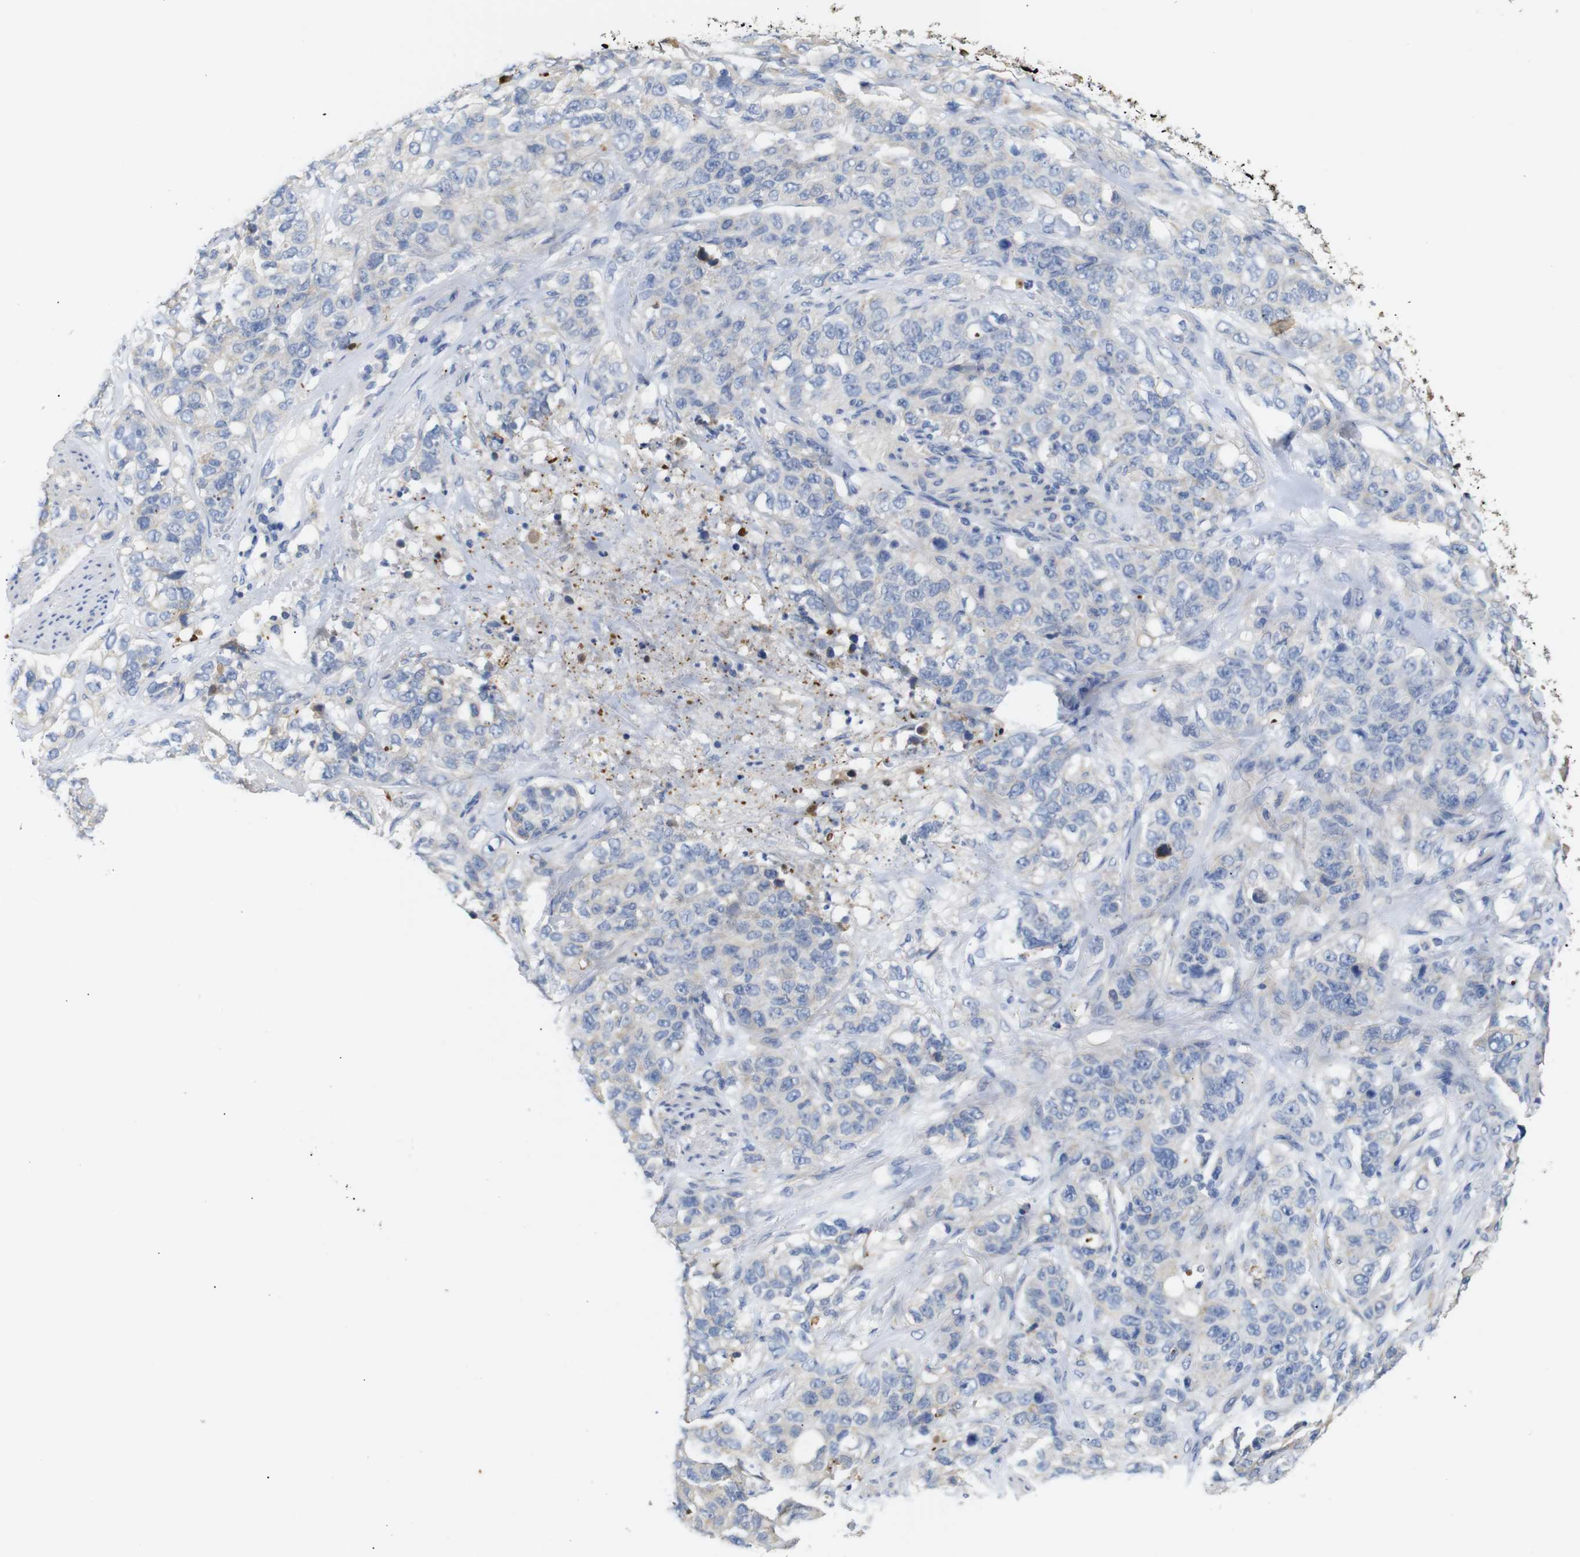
{"staining": {"intensity": "weak", "quantity": "<25%", "location": "cytoplasmic/membranous"}, "tissue": "stomach cancer", "cell_type": "Tumor cells", "image_type": "cancer", "snomed": [{"axis": "morphology", "description": "Adenocarcinoma, NOS"}, {"axis": "topography", "description": "Stomach"}], "caption": "This is a image of immunohistochemistry staining of stomach cancer, which shows no positivity in tumor cells.", "gene": "ALOX15", "patient": {"sex": "male", "age": 48}}